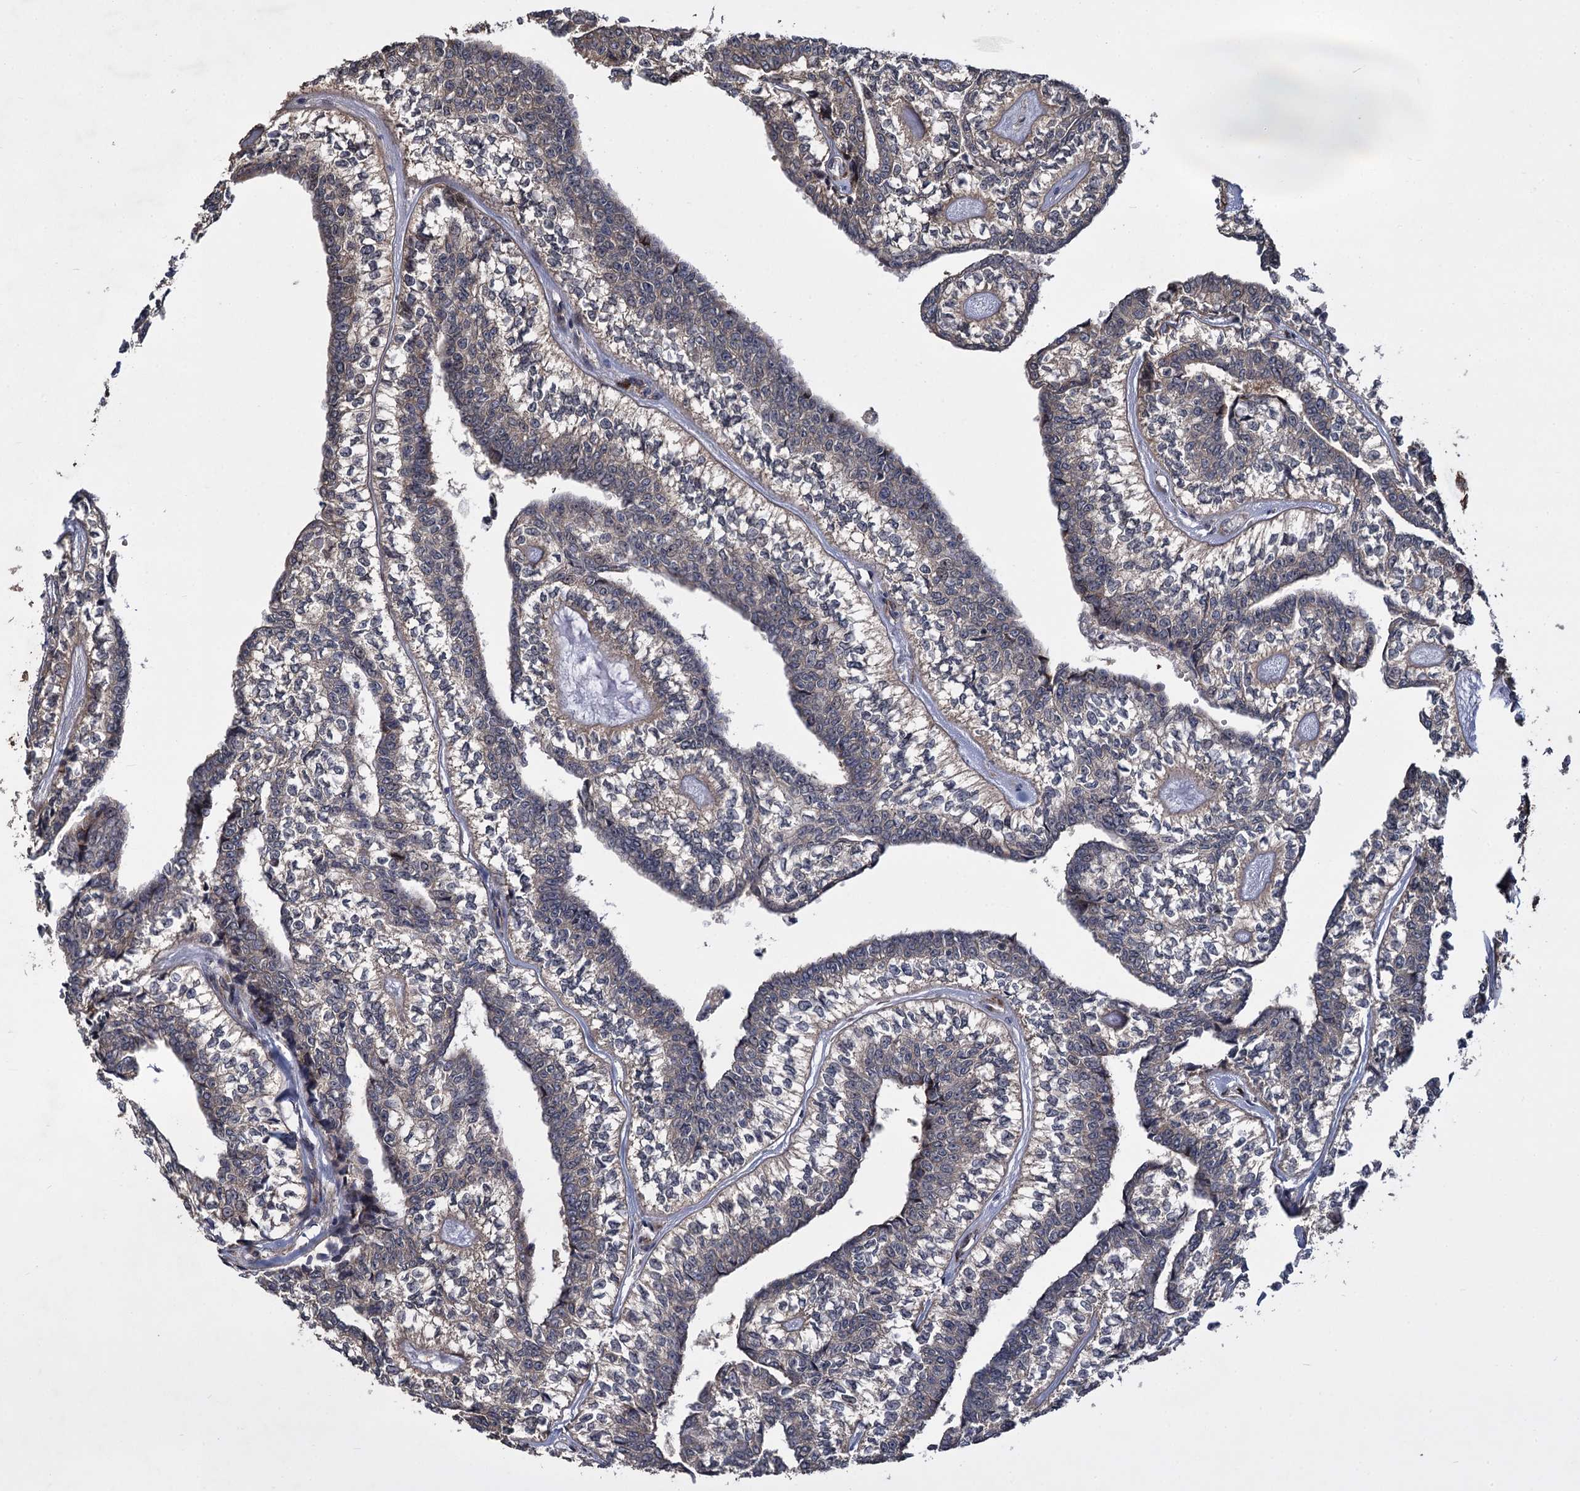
{"staining": {"intensity": "negative", "quantity": "none", "location": "none"}, "tissue": "head and neck cancer", "cell_type": "Tumor cells", "image_type": "cancer", "snomed": [{"axis": "morphology", "description": "Adenocarcinoma, NOS"}, {"axis": "topography", "description": "Head-Neck"}], "caption": "There is no significant staining in tumor cells of head and neck adenocarcinoma.", "gene": "INPPL1", "patient": {"sex": "female", "age": 73}}